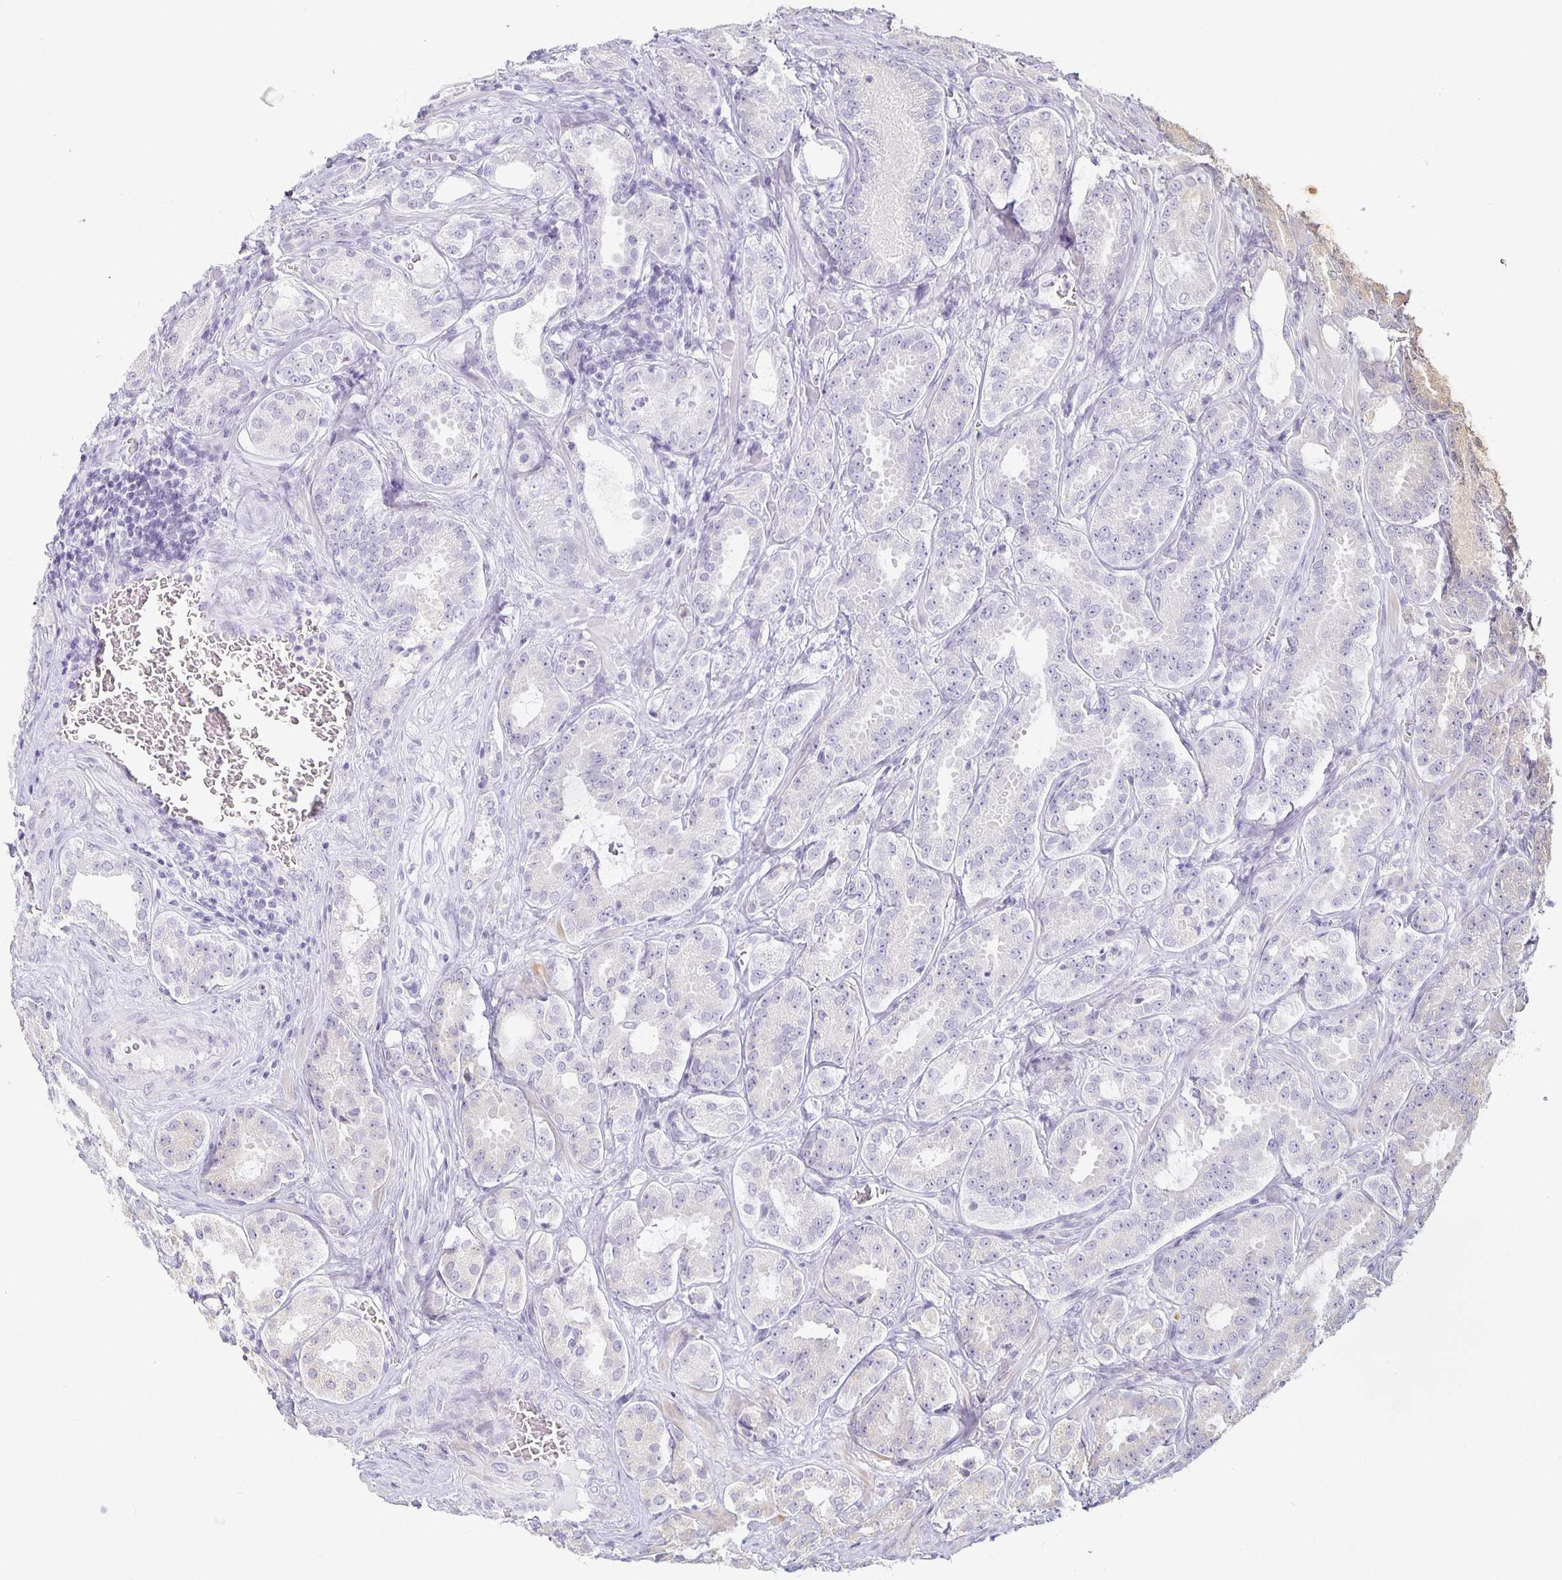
{"staining": {"intensity": "moderate", "quantity": "25%-75%", "location": "cytoplasmic/membranous"}, "tissue": "prostate cancer", "cell_type": "Tumor cells", "image_type": "cancer", "snomed": [{"axis": "morphology", "description": "Adenocarcinoma, High grade"}, {"axis": "topography", "description": "Prostate"}], "caption": "This micrograph shows high-grade adenocarcinoma (prostate) stained with IHC to label a protein in brown. The cytoplasmic/membranous of tumor cells show moderate positivity for the protein. Nuclei are counter-stained blue.", "gene": "EHF", "patient": {"sex": "male", "age": 64}}